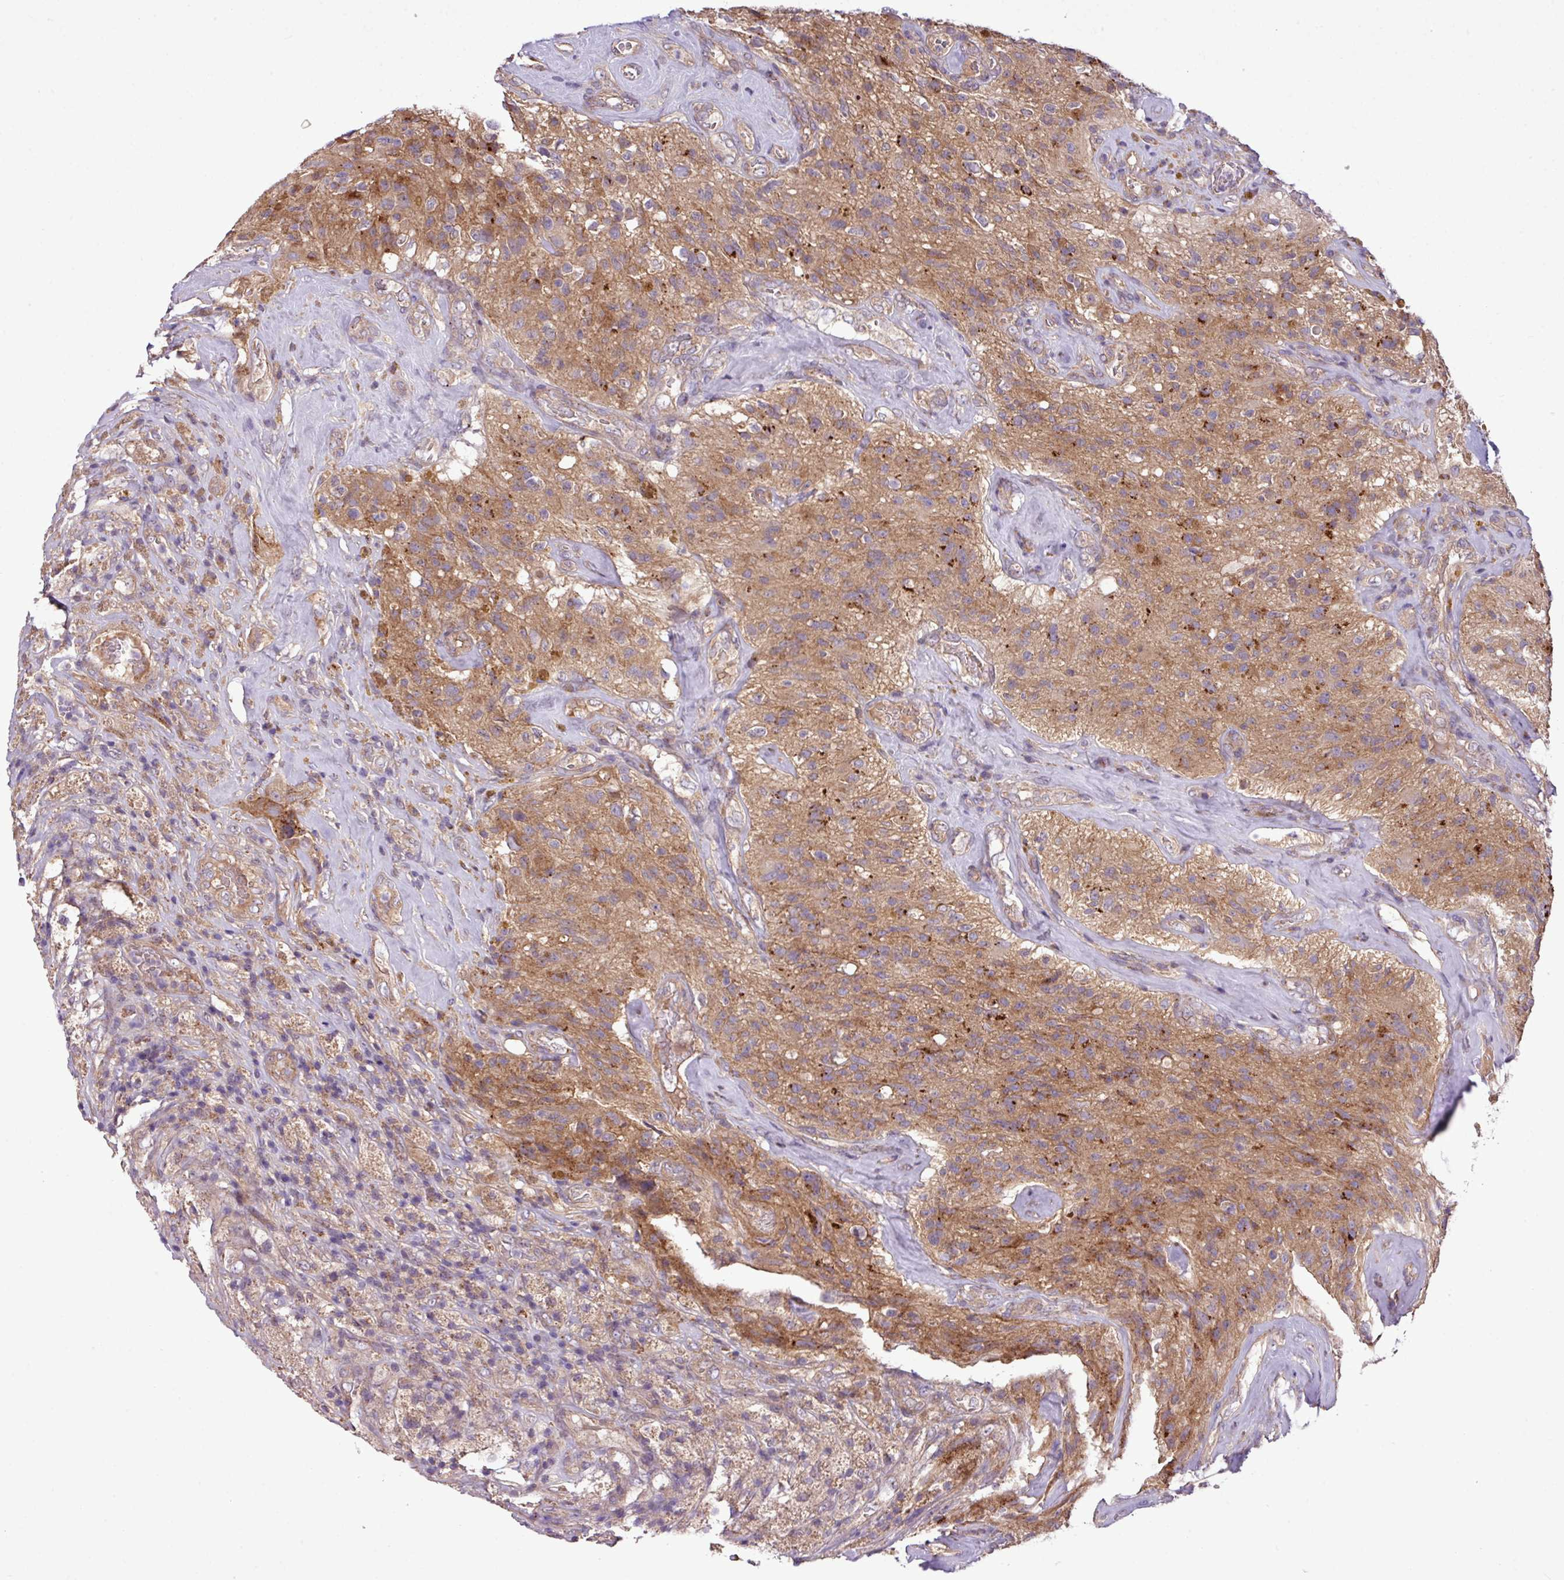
{"staining": {"intensity": "moderate", "quantity": ">75%", "location": "cytoplasmic/membranous"}, "tissue": "glioma", "cell_type": "Tumor cells", "image_type": "cancer", "snomed": [{"axis": "morphology", "description": "Glioma, malignant, High grade"}, {"axis": "topography", "description": "Brain"}], "caption": "Glioma stained with a brown dye reveals moderate cytoplasmic/membranous positive expression in approximately >75% of tumor cells.", "gene": "XIAP", "patient": {"sex": "male", "age": 69}}